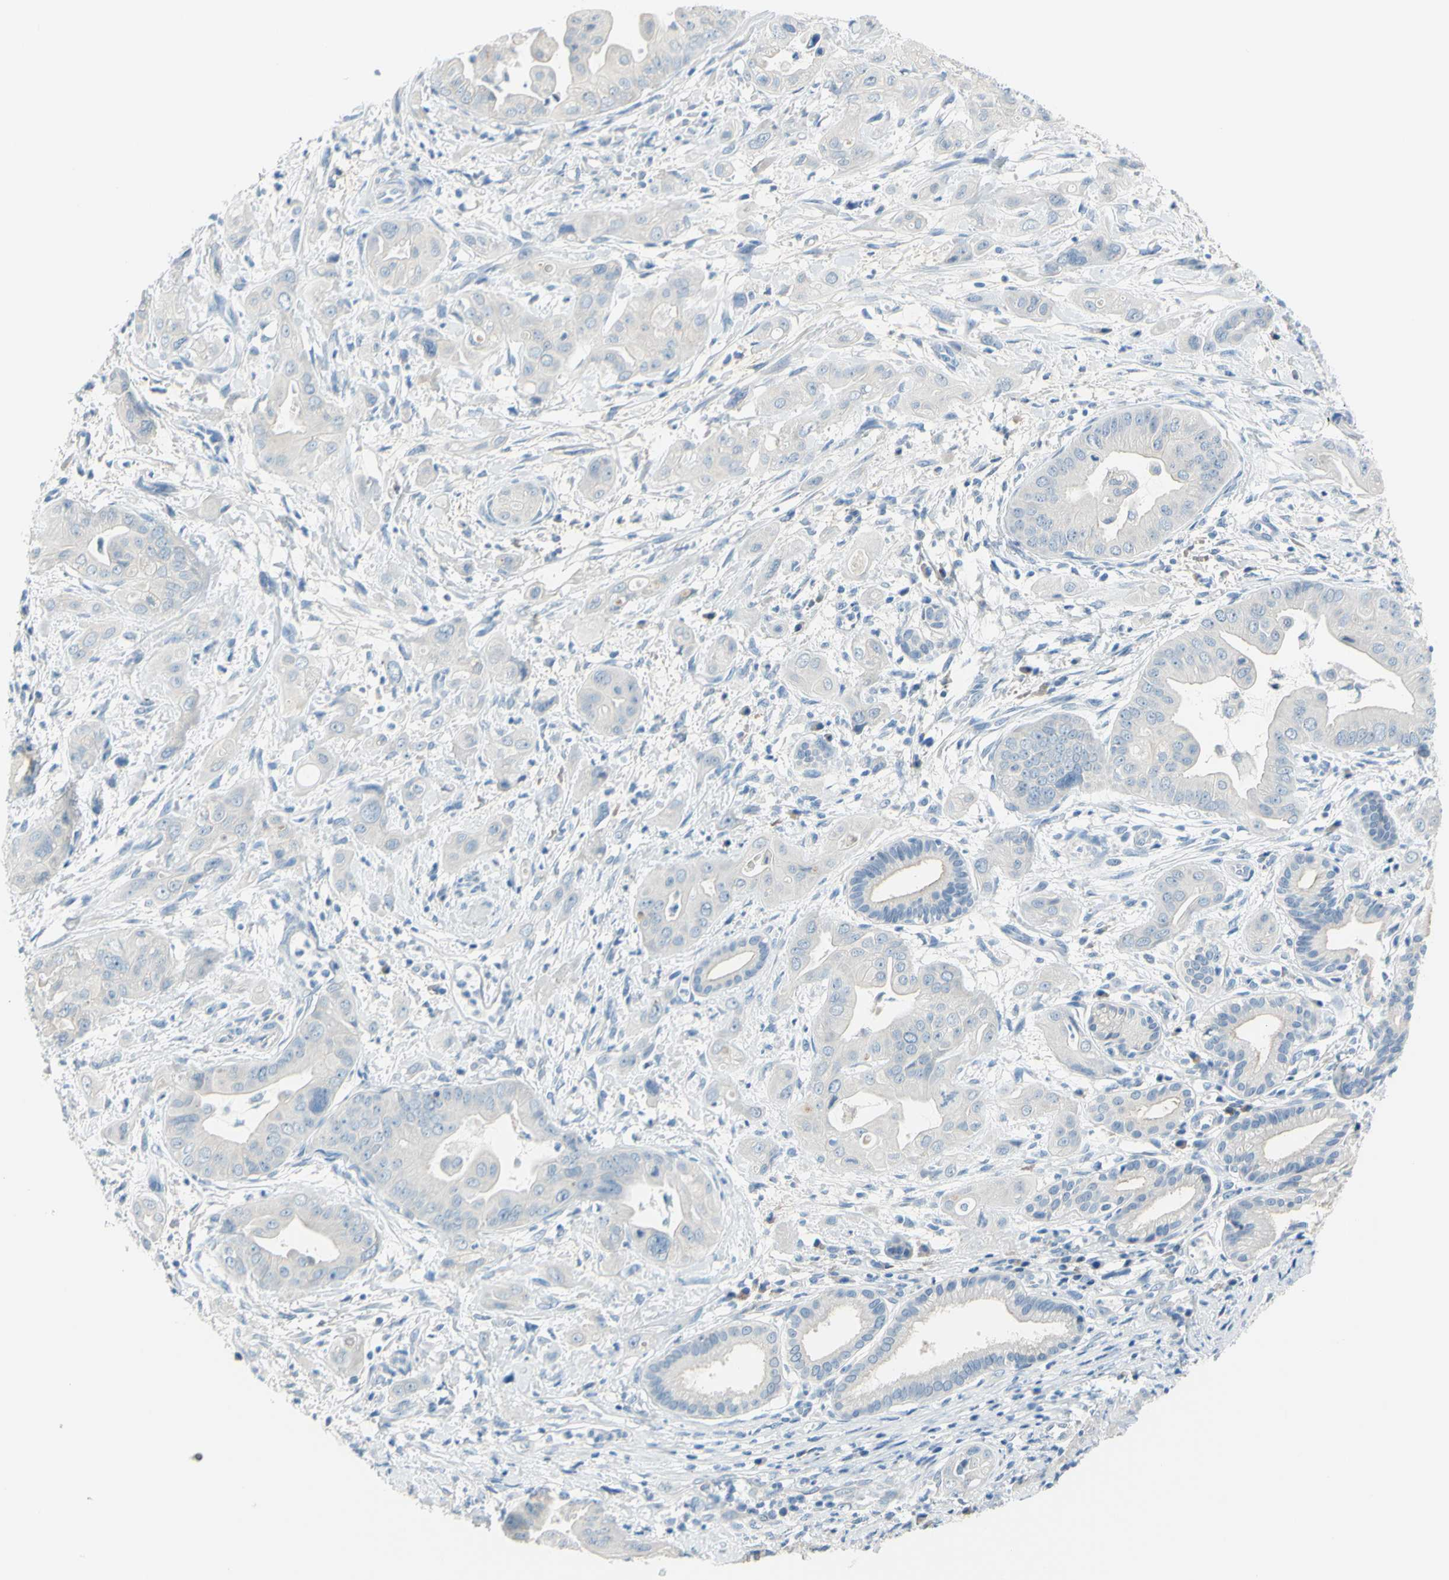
{"staining": {"intensity": "negative", "quantity": "none", "location": "none"}, "tissue": "pancreatic cancer", "cell_type": "Tumor cells", "image_type": "cancer", "snomed": [{"axis": "morphology", "description": "Adenocarcinoma, NOS"}, {"axis": "topography", "description": "Pancreas"}], "caption": "The IHC photomicrograph has no significant positivity in tumor cells of pancreatic cancer tissue.", "gene": "SLC1A2", "patient": {"sex": "female", "age": 75}}